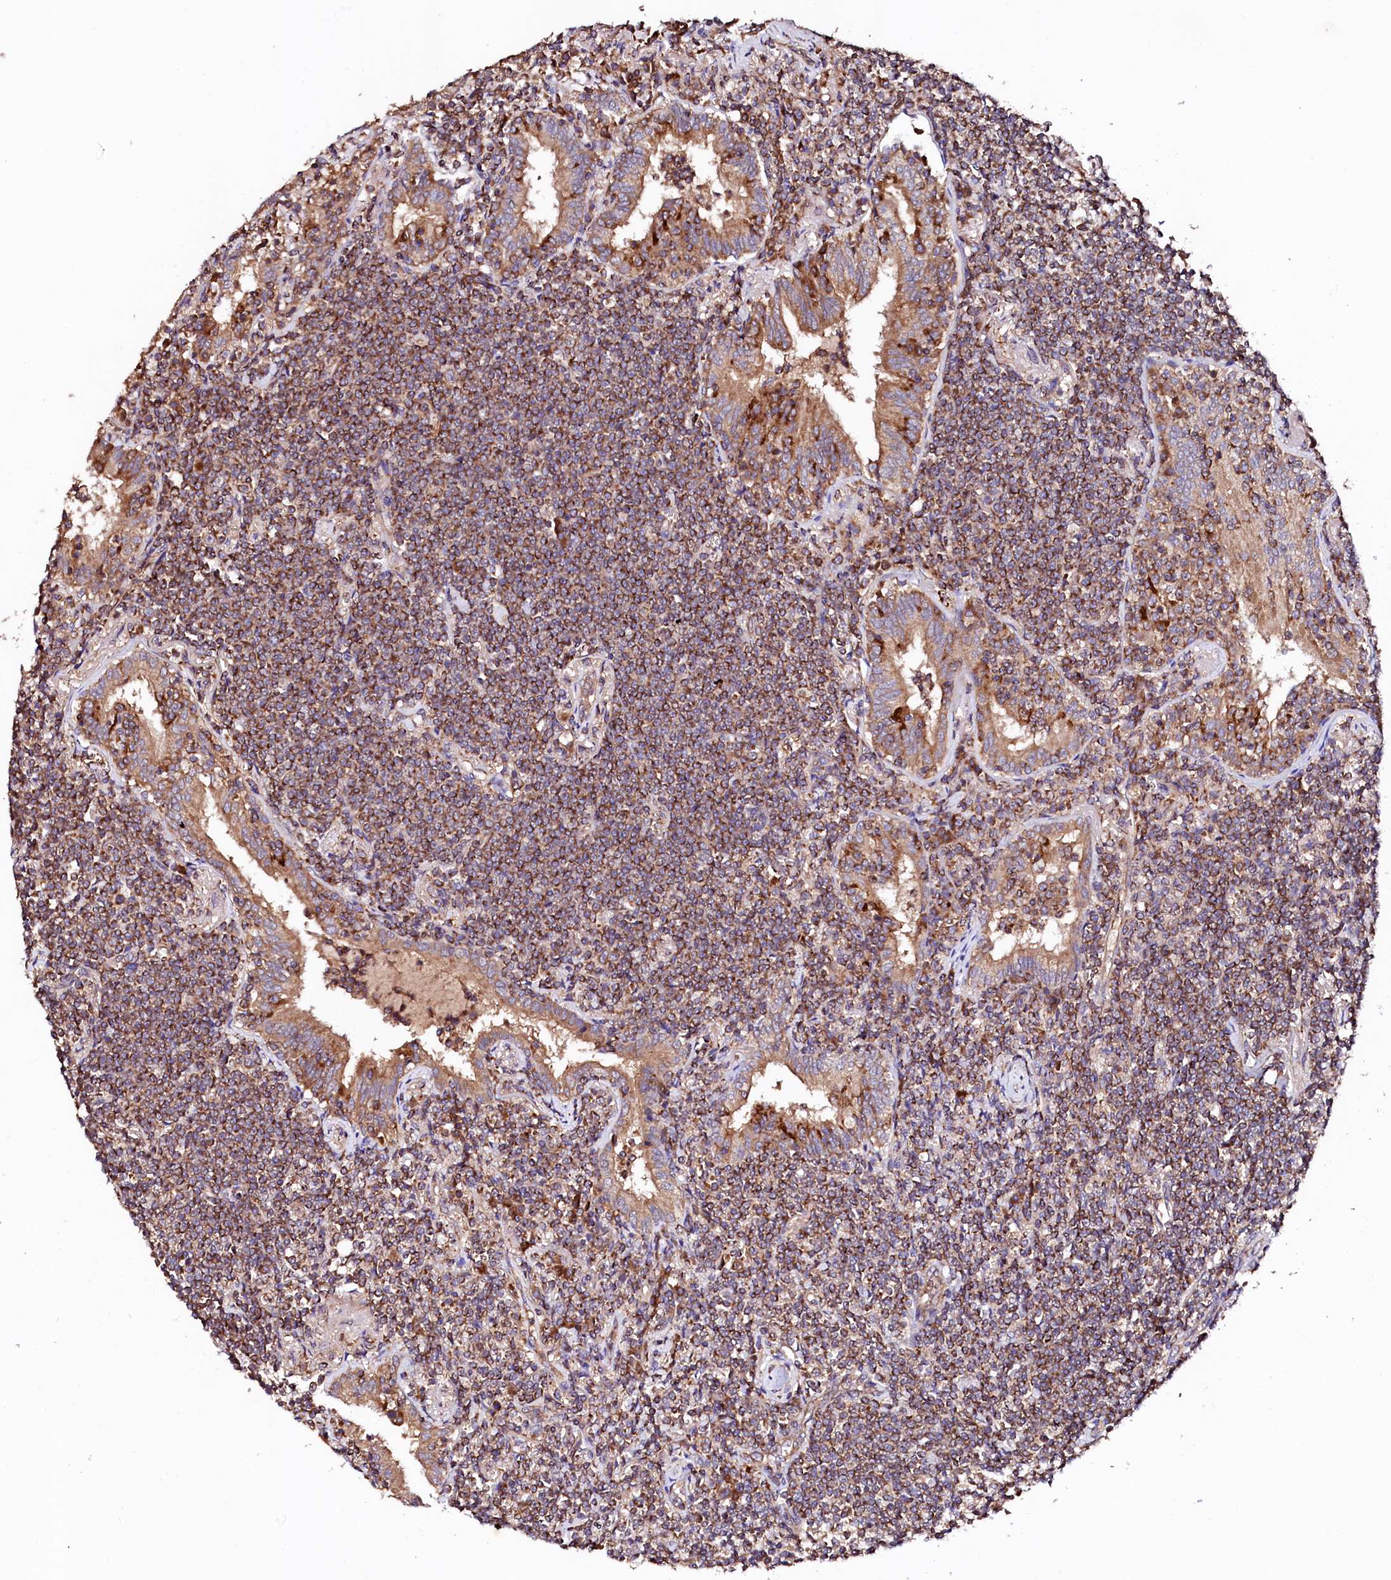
{"staining": {"intensity": "moderate", "quantity": ">75%", "location": "cytoplasmic/membranous"}, "tissue": "lymphoma", "cell_type": "Tumor cells", "image_type": "cancer", "snomed": [{"axis": "morphology", "description": "Malignant lymphoma, non-Hodgkin's type, Low grade"}, {"axis": "topography", "description": "Lung"}], "caption": "Moderate cytoplasmic/membranous protein positivity is identified in approximately >75% of tumor cells in lymphoma. (DAB = brown stain, brightfield microscopy at high magnification).", "gene": "ST3GAL1", "patient": {"sex": "female", "age": 71}}